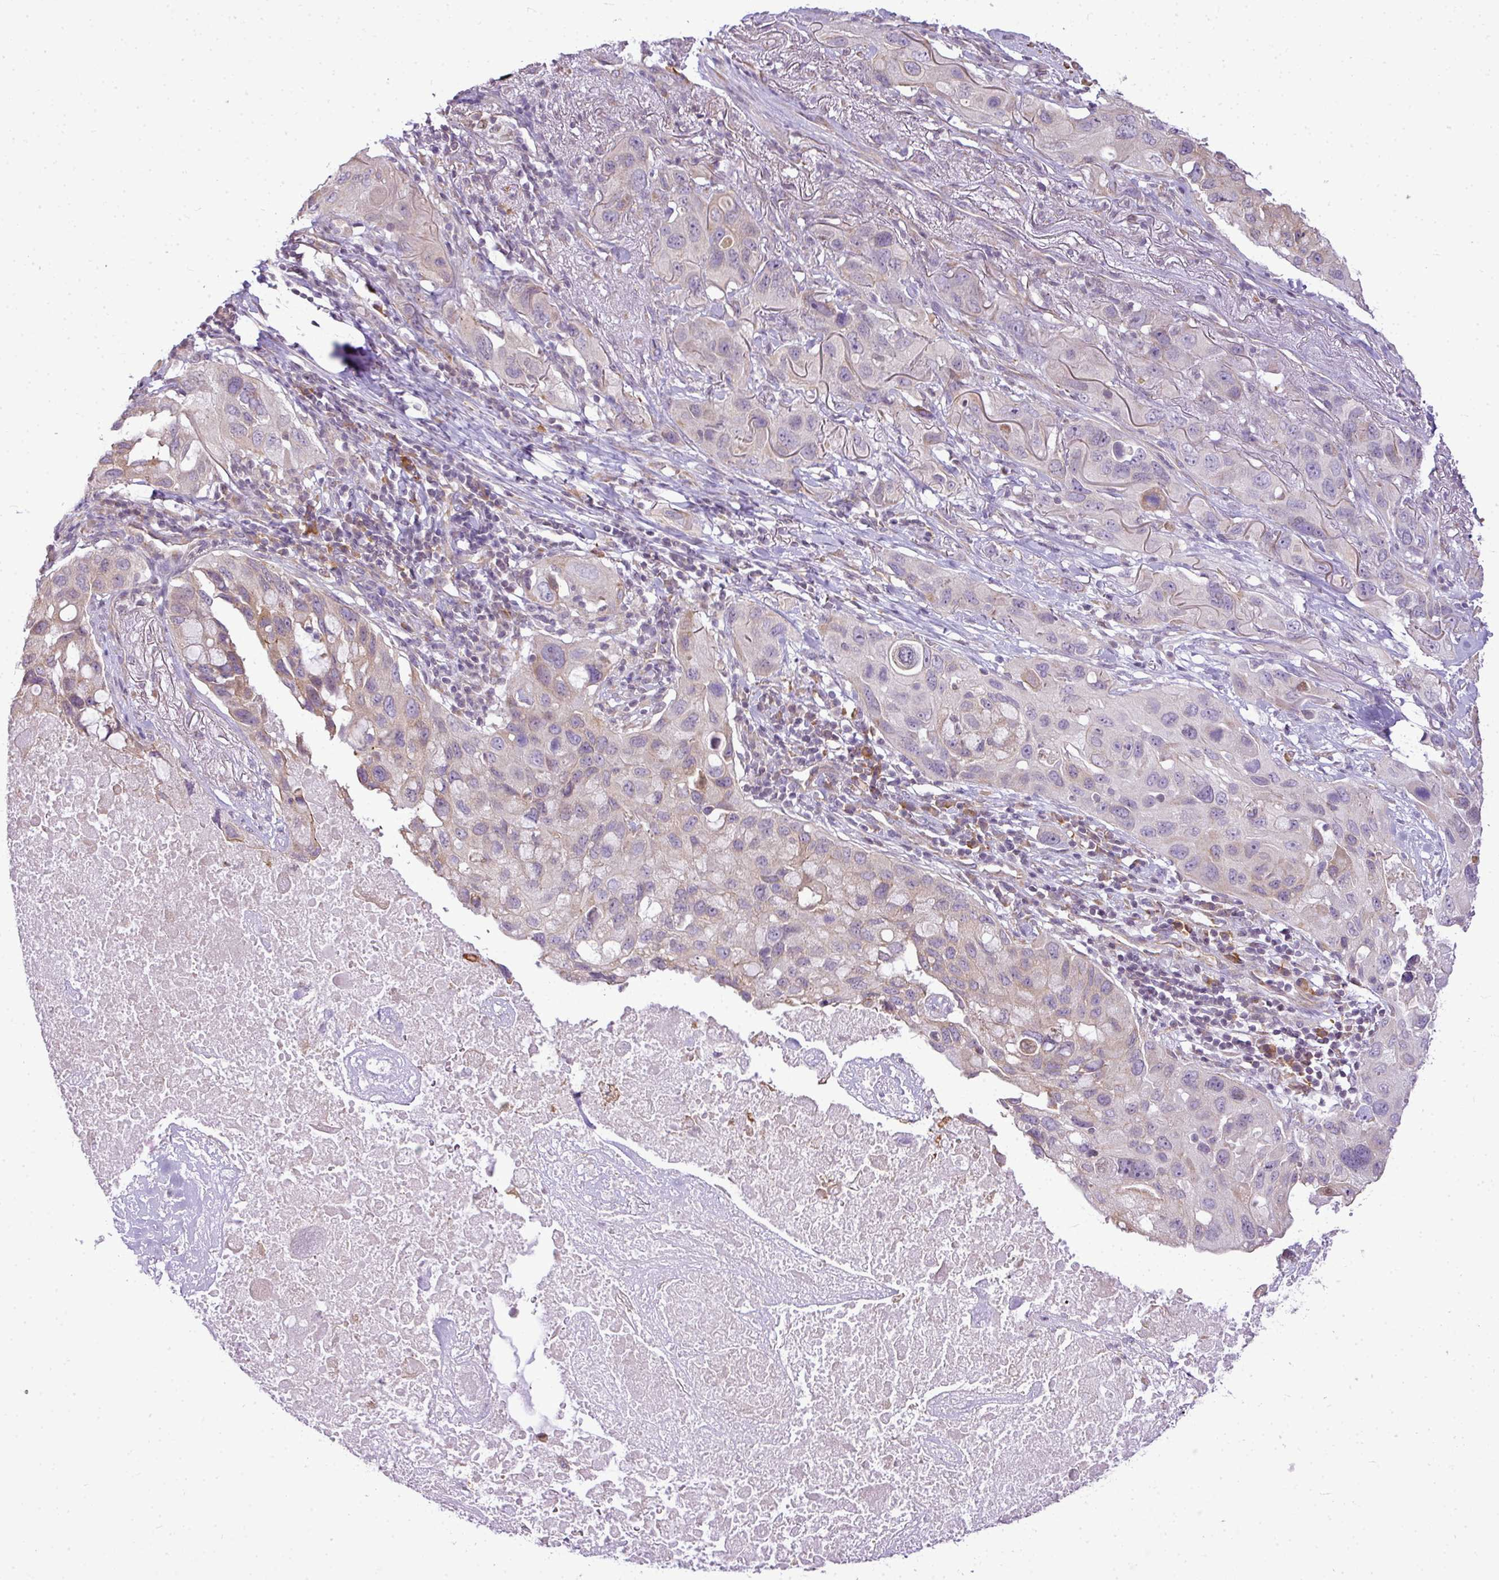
{"staining": {"intensity": "weak", "quantity": "<25%", "location": "cytoplasmic/membranous"}, "tissue": "lung cancer", "cell_type": "Tumor cells", "image_type": "cancer", "snomed": [{"axis": "morphology", "description": "Squamous cell carcinoma, NOS"}, {"axis": "topography", "description": "Lung"}], "caption": "DAB (3,3'-diaminobenzidine) immunohistochemical staining of human lung cancer reveals no significant staining in tumor cells.", "gene": "COX18", "patient": {"sex": "female", "age": 73}}